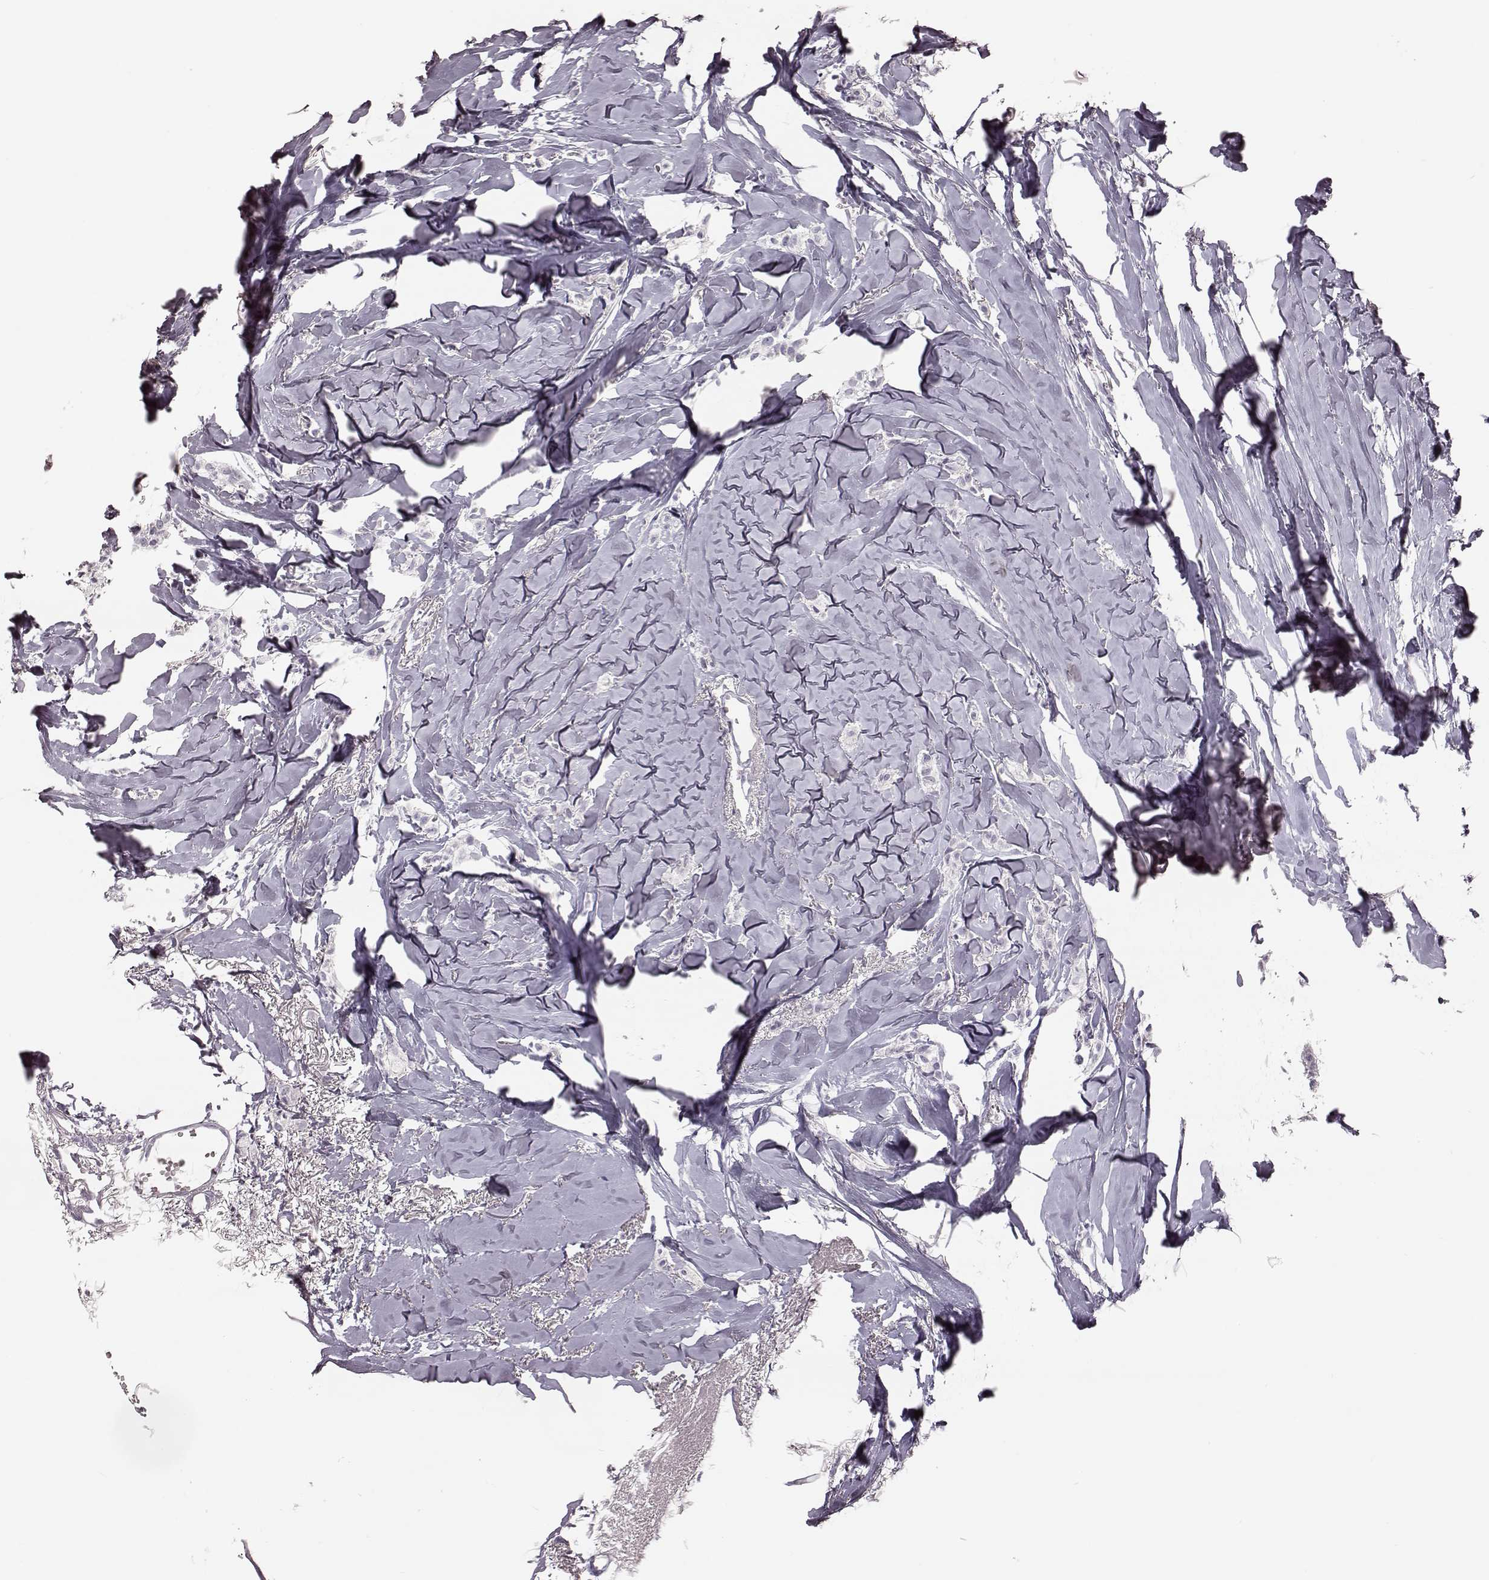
{"staining": {"intensity": "negative", "quantity": "none", "location": "none"}, "tissue": "breast cancer", "cell_type": "Tumor cells", "image_type": "cancer", "snomed": [{"axis": "morphology", "description": "Duct carcinoma"}, {"axis": "topography", "description": "Breast"}], "caption": "Protein analysis of breast invasive ductal carcinoma shows no significant staining in tumor cells.", "gene": "ZNF433", "patient": {"sex": "female", "age": 85}}